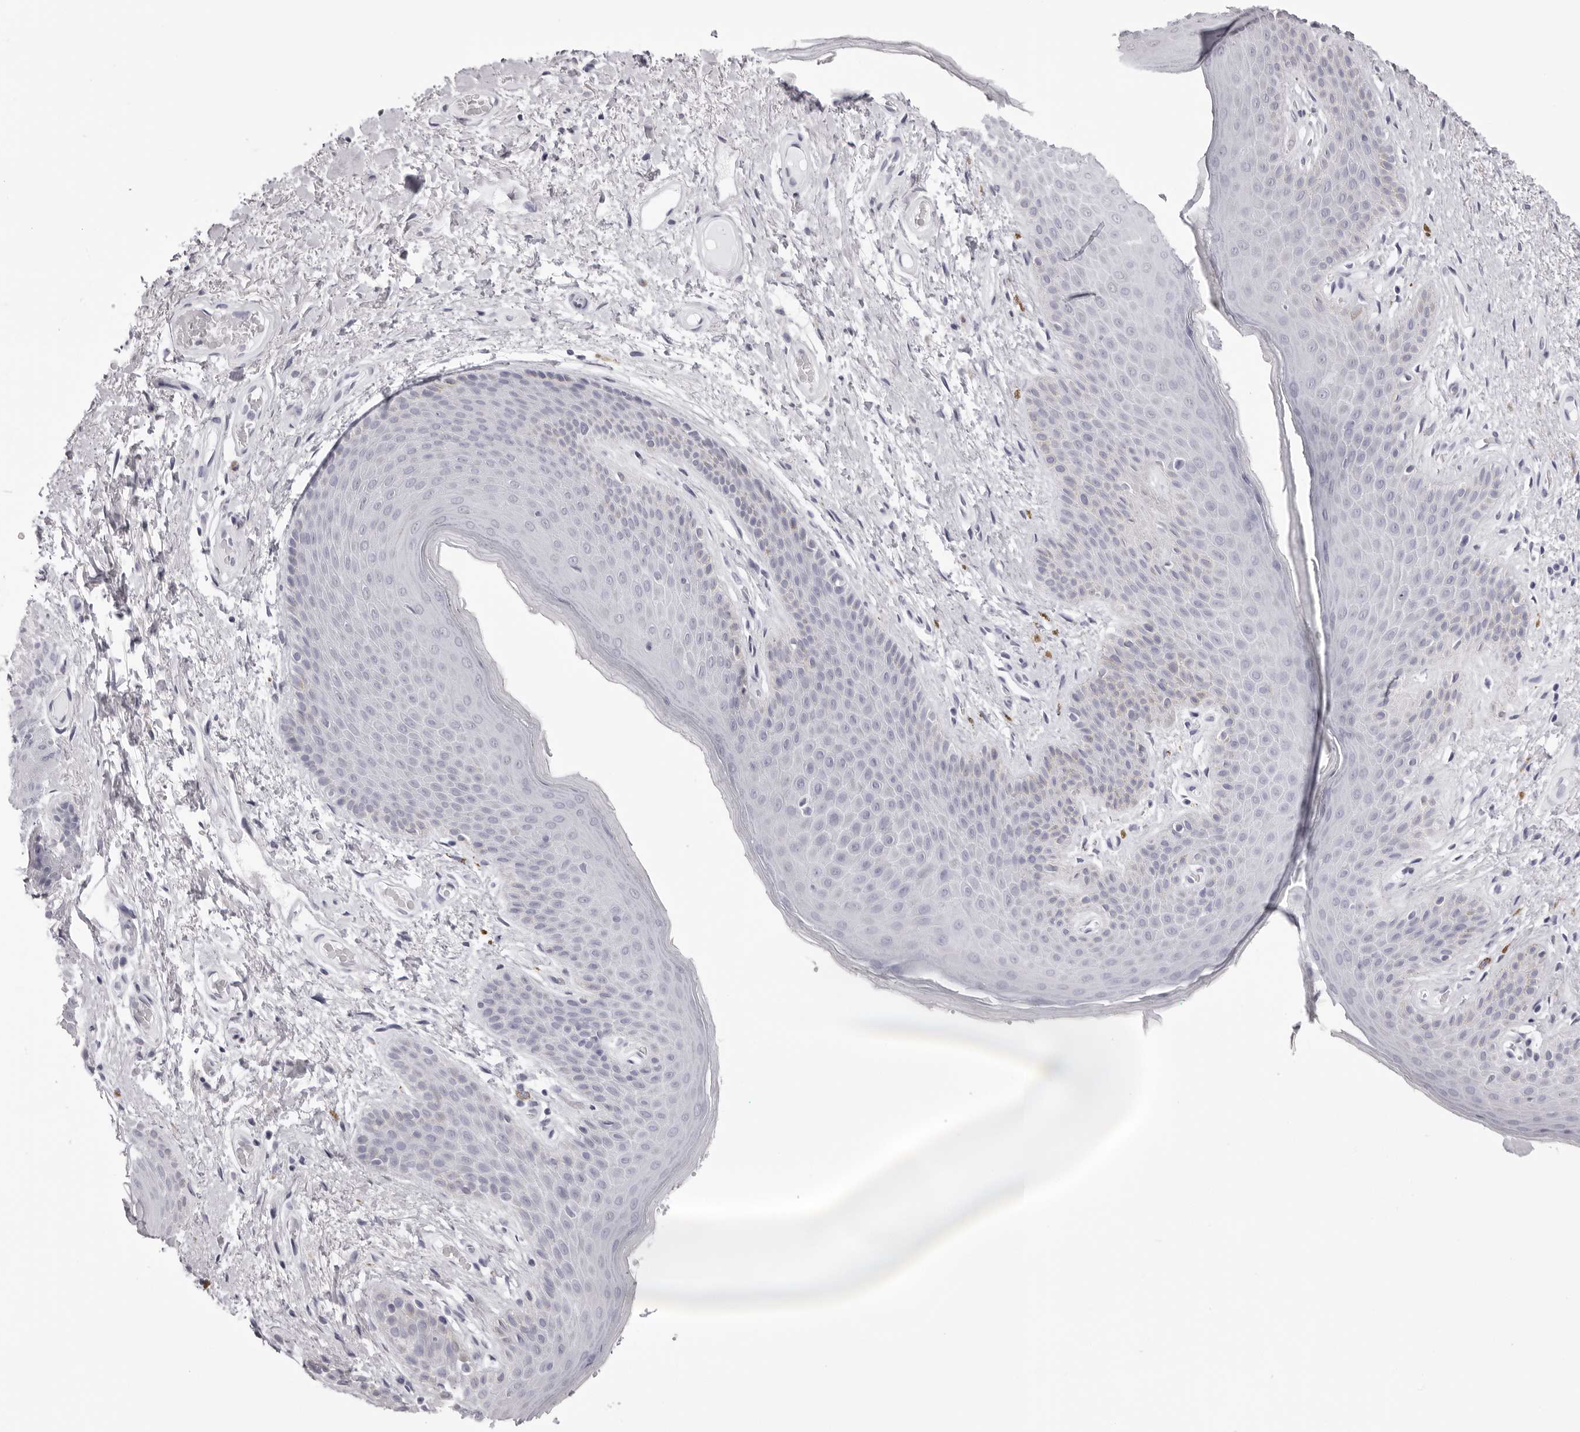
{"staining": {"intensity": "moderate", "quantity": "<25%", "location": "cytoplasmic/membranous"}, "tissue": "skin", "cell_type": "Epidermal cells", "image_type": "normal", "snomed": [{"axis": "morphology", "description": "Normal tissue, NOS"}, {"axis": "topography", "description": "Anal"}], "caption": "This image demonstrates immunohistochemistry (IHC) staining of normal skin, with low moderate cytoplasmic/membranous expression in about <25% of epidermal cells.", "gene": "RHO", "patient": {"sex": "male", "age": 74}}